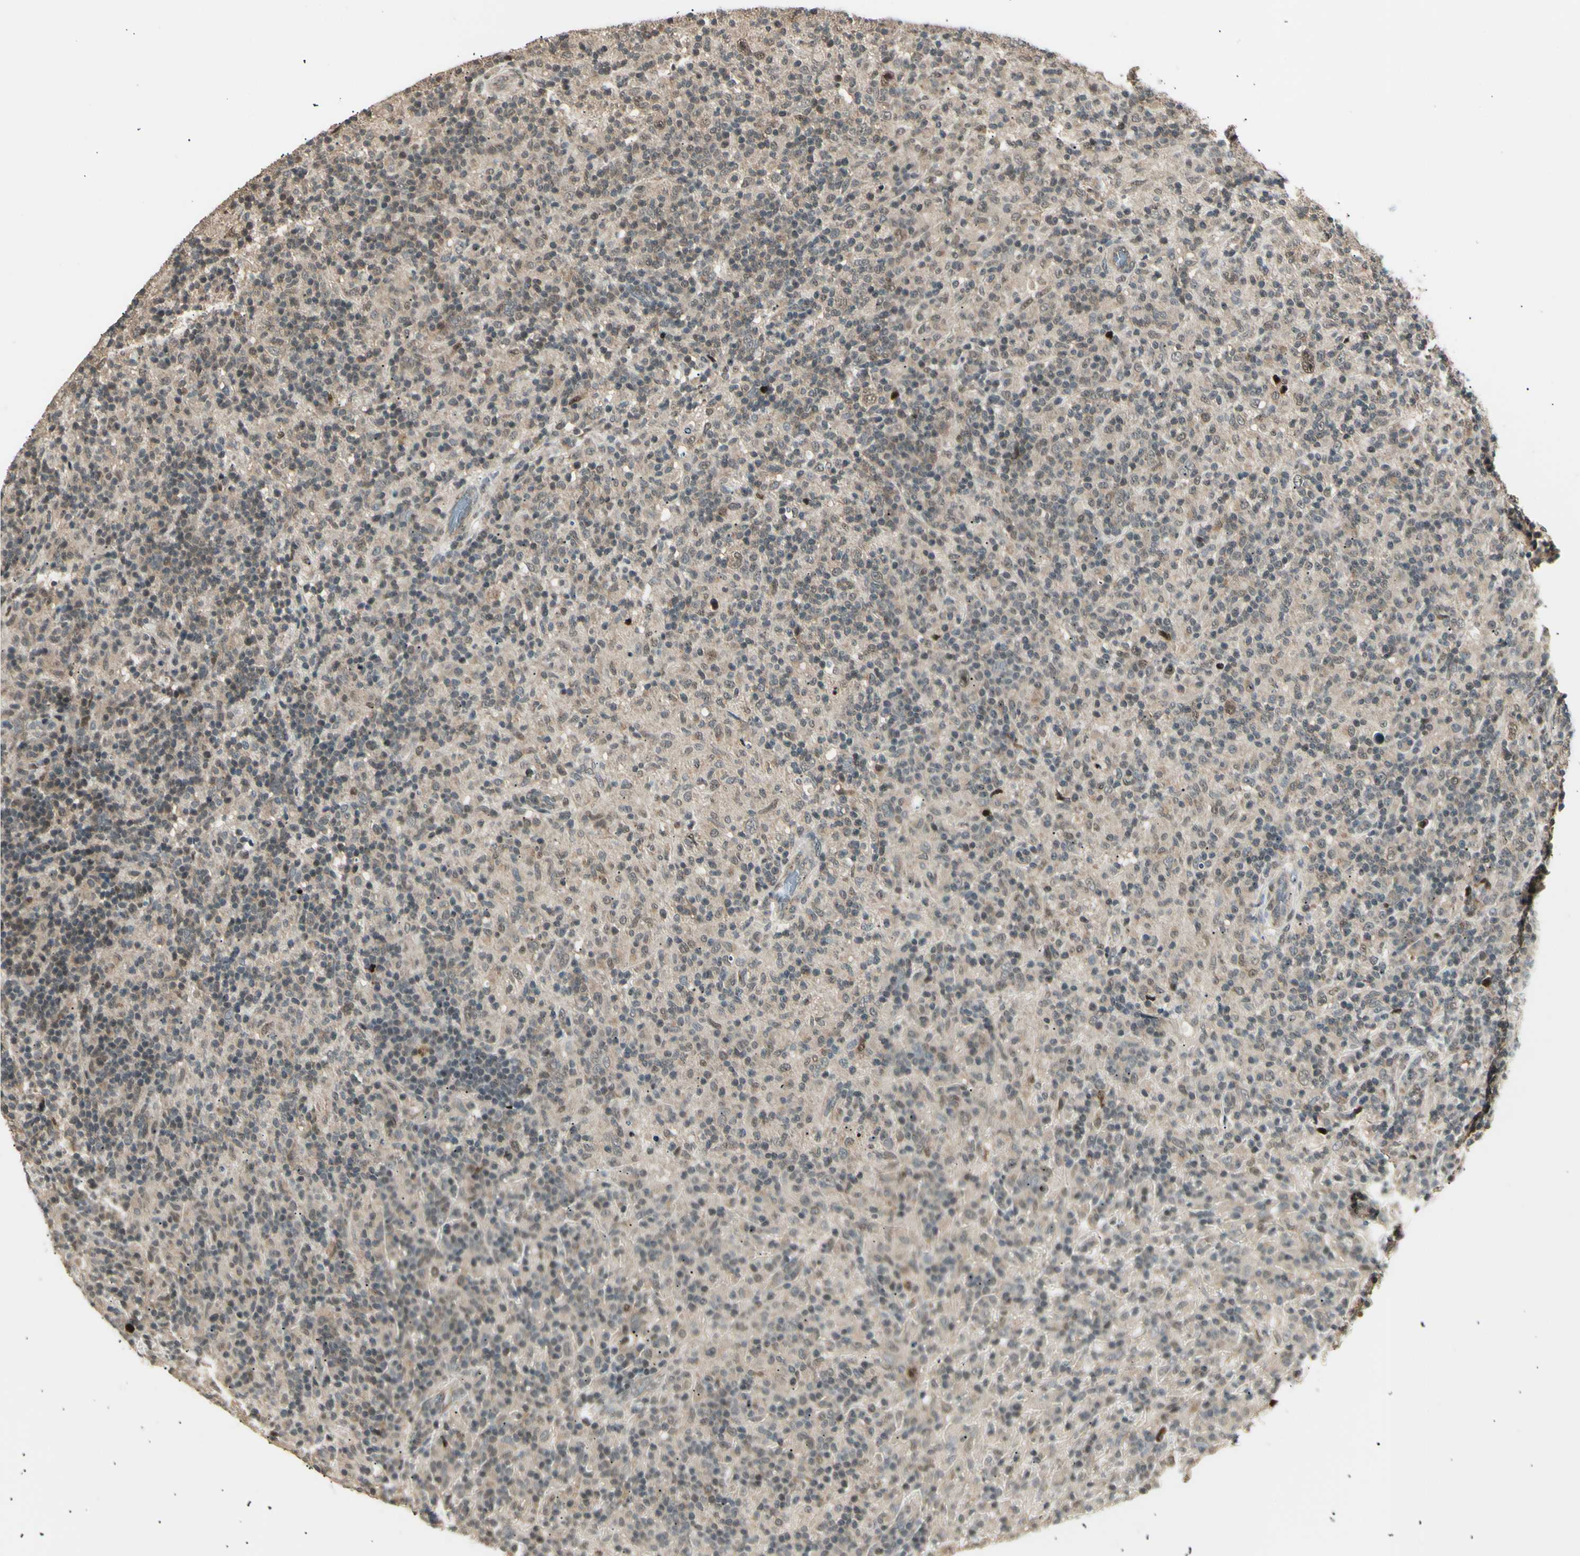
{"staining": {"intensity": "weak", "quantity": ">75%", "location": "cytoplasmic/membranous,nuclear"}, "tissue": "lymphoma", "cell_type": "Tumor cells", "image_type": "cancer", "snomed": [{"axis": "morphology", "description": "Hodgkin's disease, NOS"}, {"axis": "topography", "description": "Lymph node"}], "caption": "Protein positivity by IHC shows weak cytoplasmic/membranous and nuclear expression in about >75% of tumor cells in Hodgkin's disease.", "gene": "NUAK2", "patient": {"sex": "male", "age": 70}}